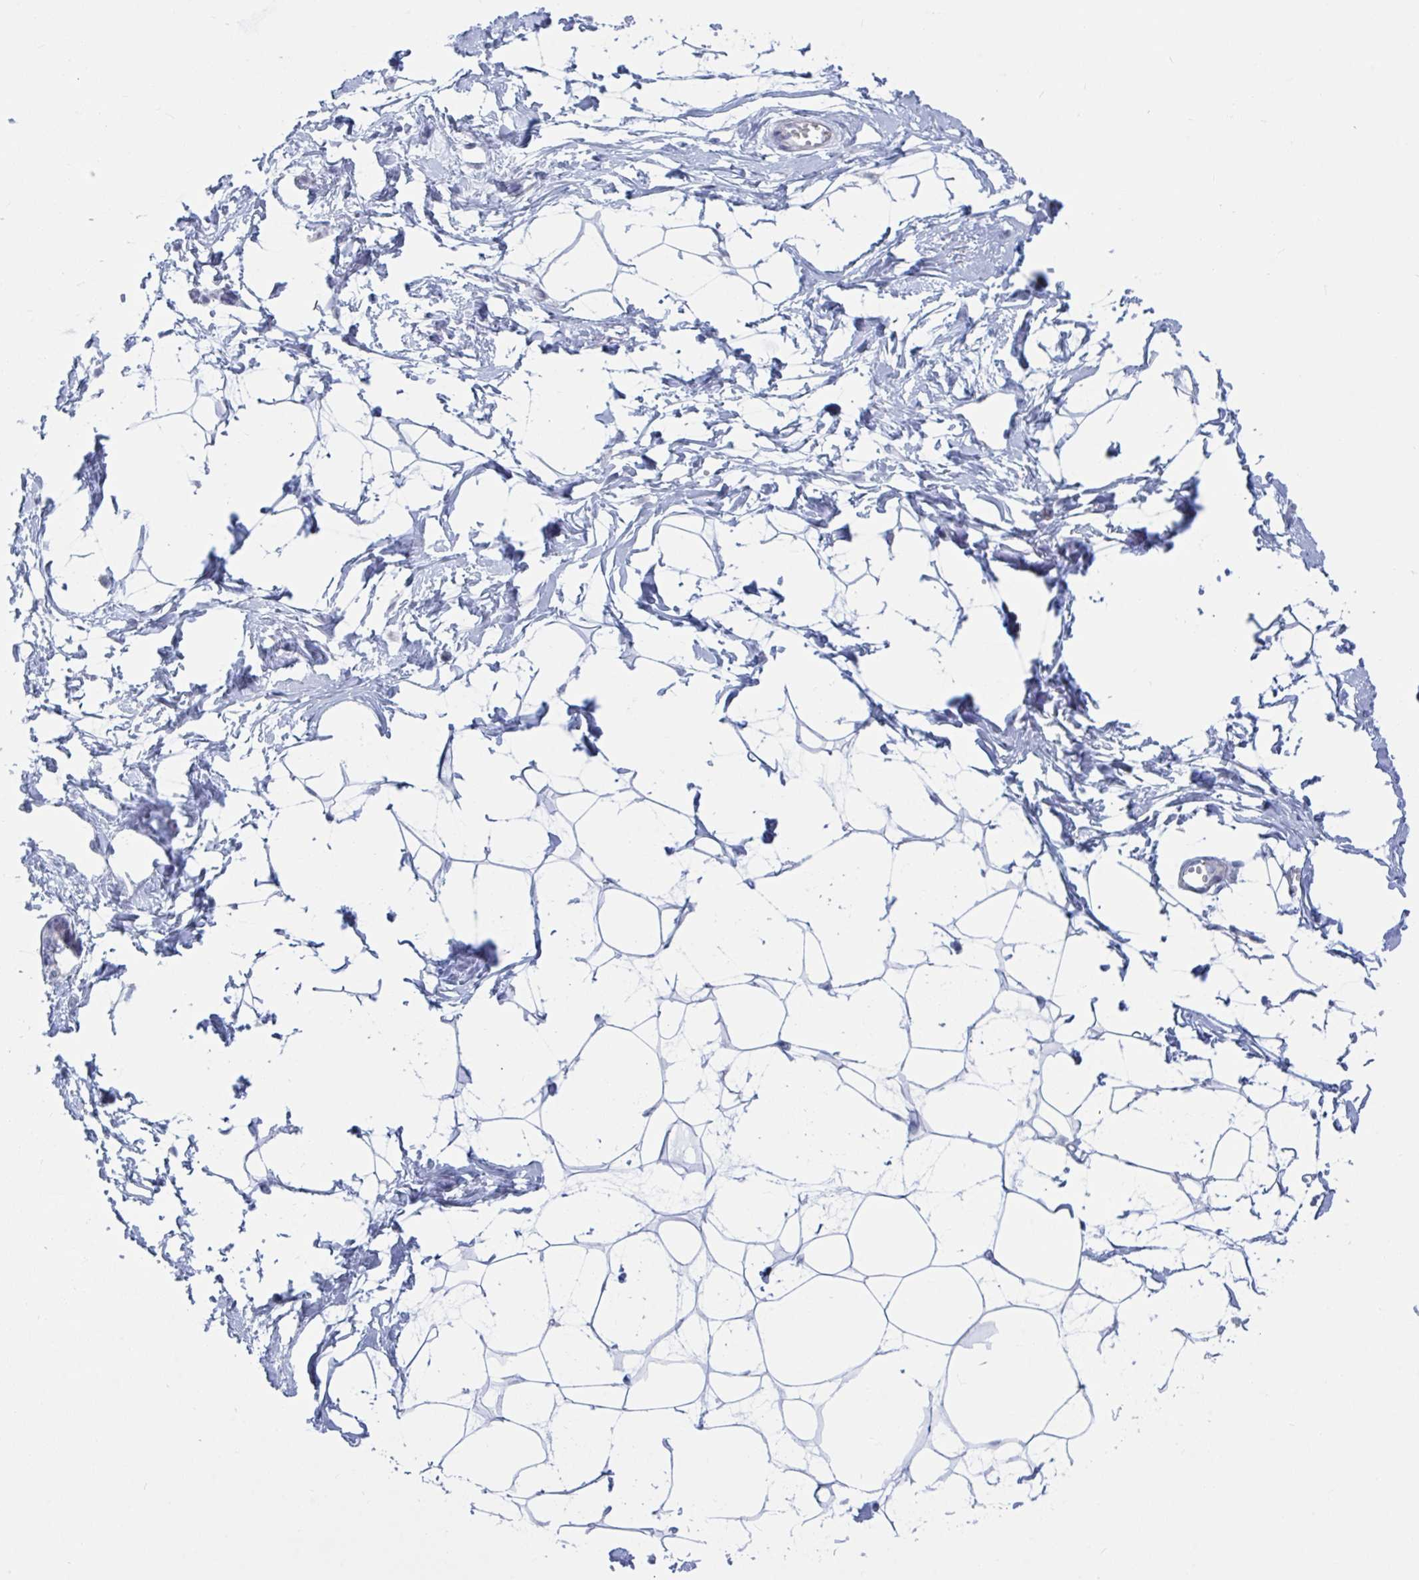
{"staining": {"intensity": "negative", "quantity": "none", "location": "none"}, "tissue": "breast", "cell_type": "Adipocytes", "image_type": "normal", "snomed": [{"axis": "morphology", "description": "Normal tissue, NOS"}, {"axis": "topography", "description": "Breast"}], "caption": "IHC micrograph of benign breast stained for a protein (brown), which exhibits no positivity in adipocytes. (Brightfield microscopy of DAB (3,3'-diaminobenzidine) immunohistochemistry (IHC) at high magnification).", "gene": "FOXA1", "patient": {"sex": "female", "age": 45}}